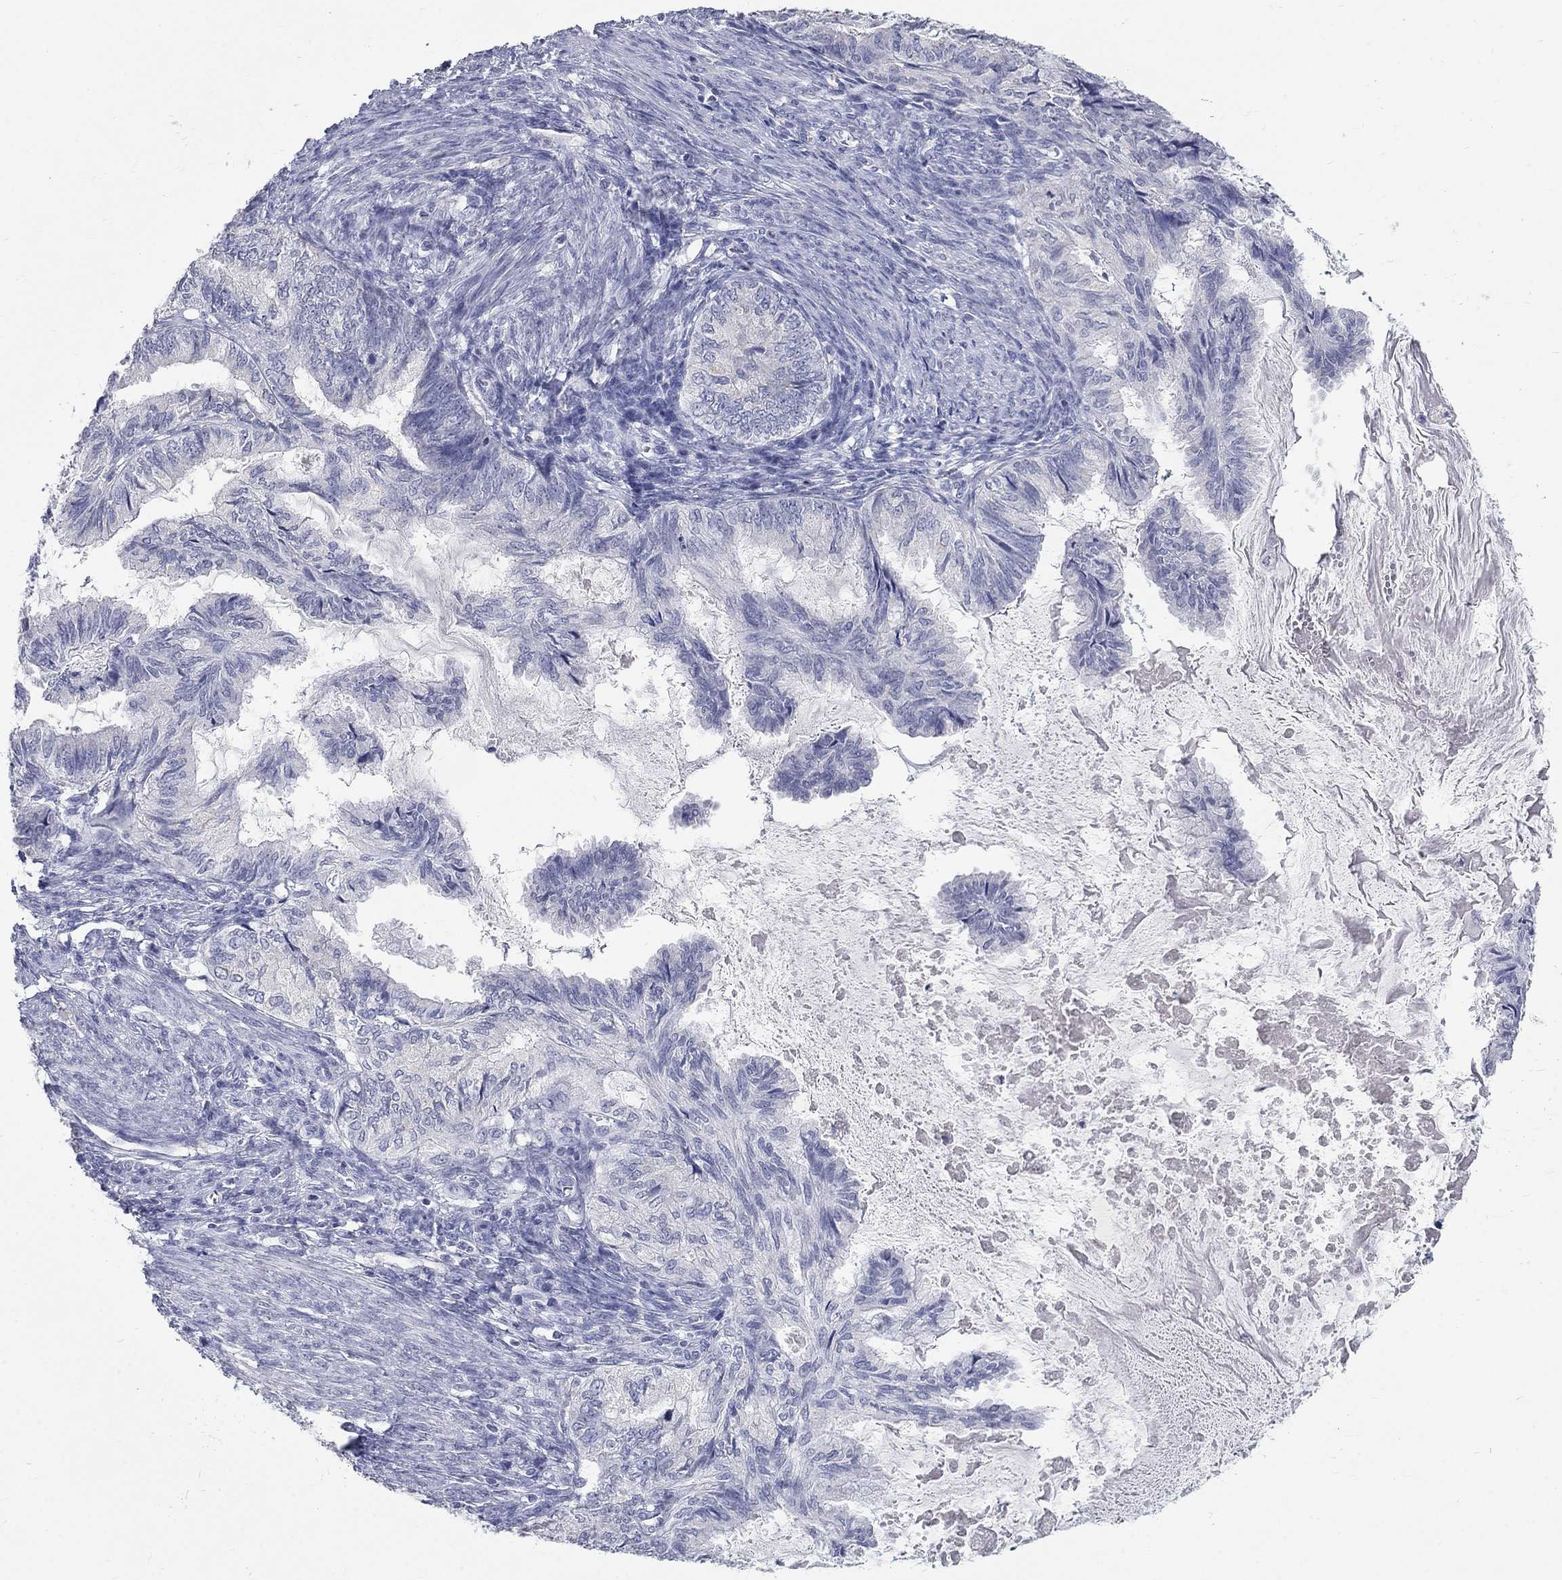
{"staining": {"intensity": "negative", "quantity": "none", "location": "none"}, "tissue": "endometrial cancer", "cell_type": "Tumor cells", "image_type": "cancer", "snomed": [{"axis": "morphology", "description": "Adenocarcinoma, NOS"}, {"axis": "topography", "description": "Endometrium"}], "caption": "IHC photomicrograph of neoplastic tissue: endometrial cancer stained with DAB reveals no significant protein staining in tumor cells.", "gene": "PTH1R", "patient": {"sex": "female", "age": 86}}